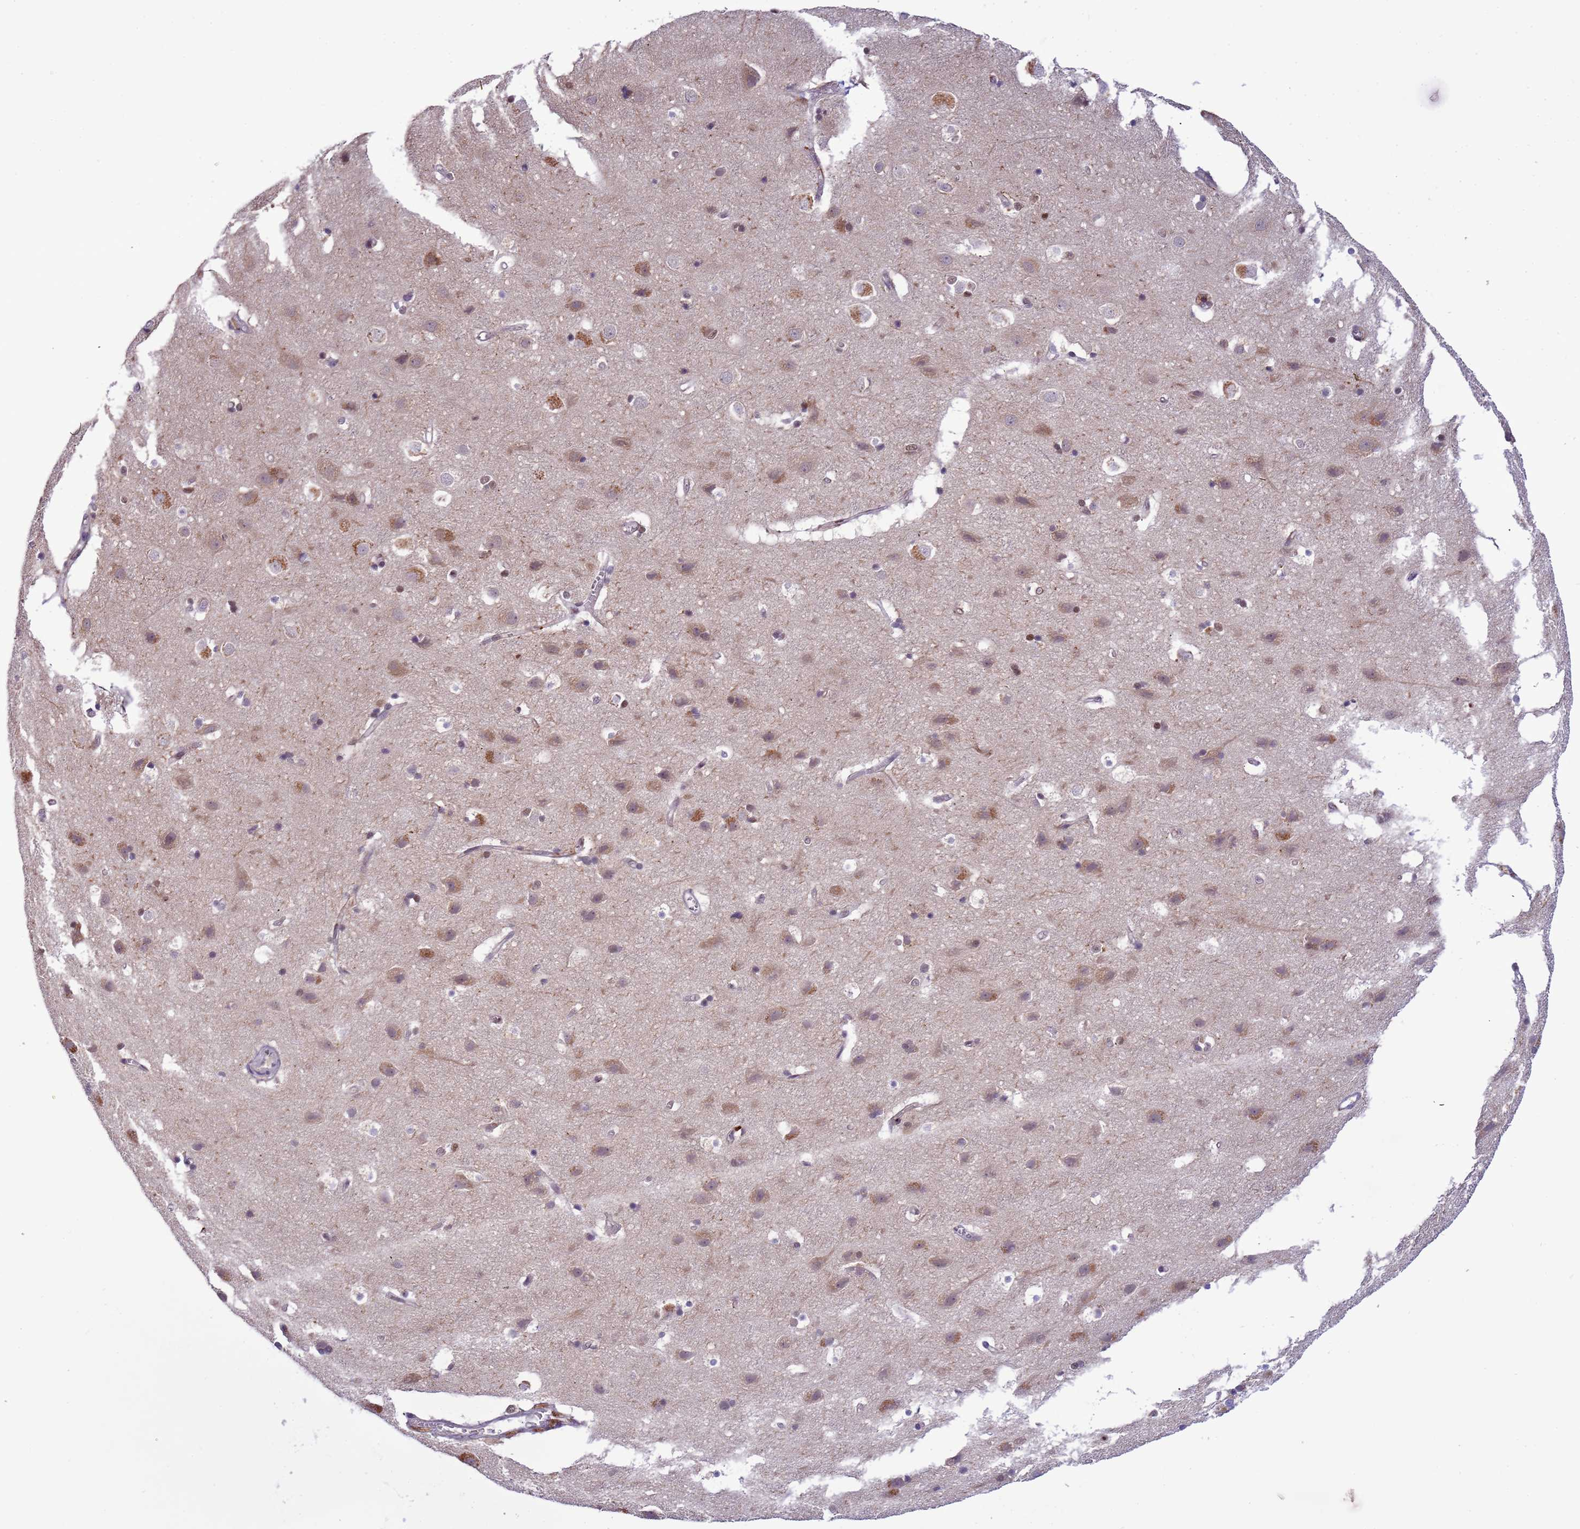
{"staining": {"intensity": "negative", "quantity": "none", "location": "none"}, "tissue": "cerebral cortex", "cell_type": "Endothelial cells", "image_type": "normal", "snomed": [{"axis": "morphology", "description": "Normal tissue, NOS"}, {"axis": "topography", "description": "Cerebral cortex"}], "caption": "An image of cerebral cortex stained for a protein reveals no brown staining in endothelial cells. (Immunohistochemistry, brightfield microscopy, high magnification).", "gene": "CD53", "patient": {"sex": "male", "age": 54}}